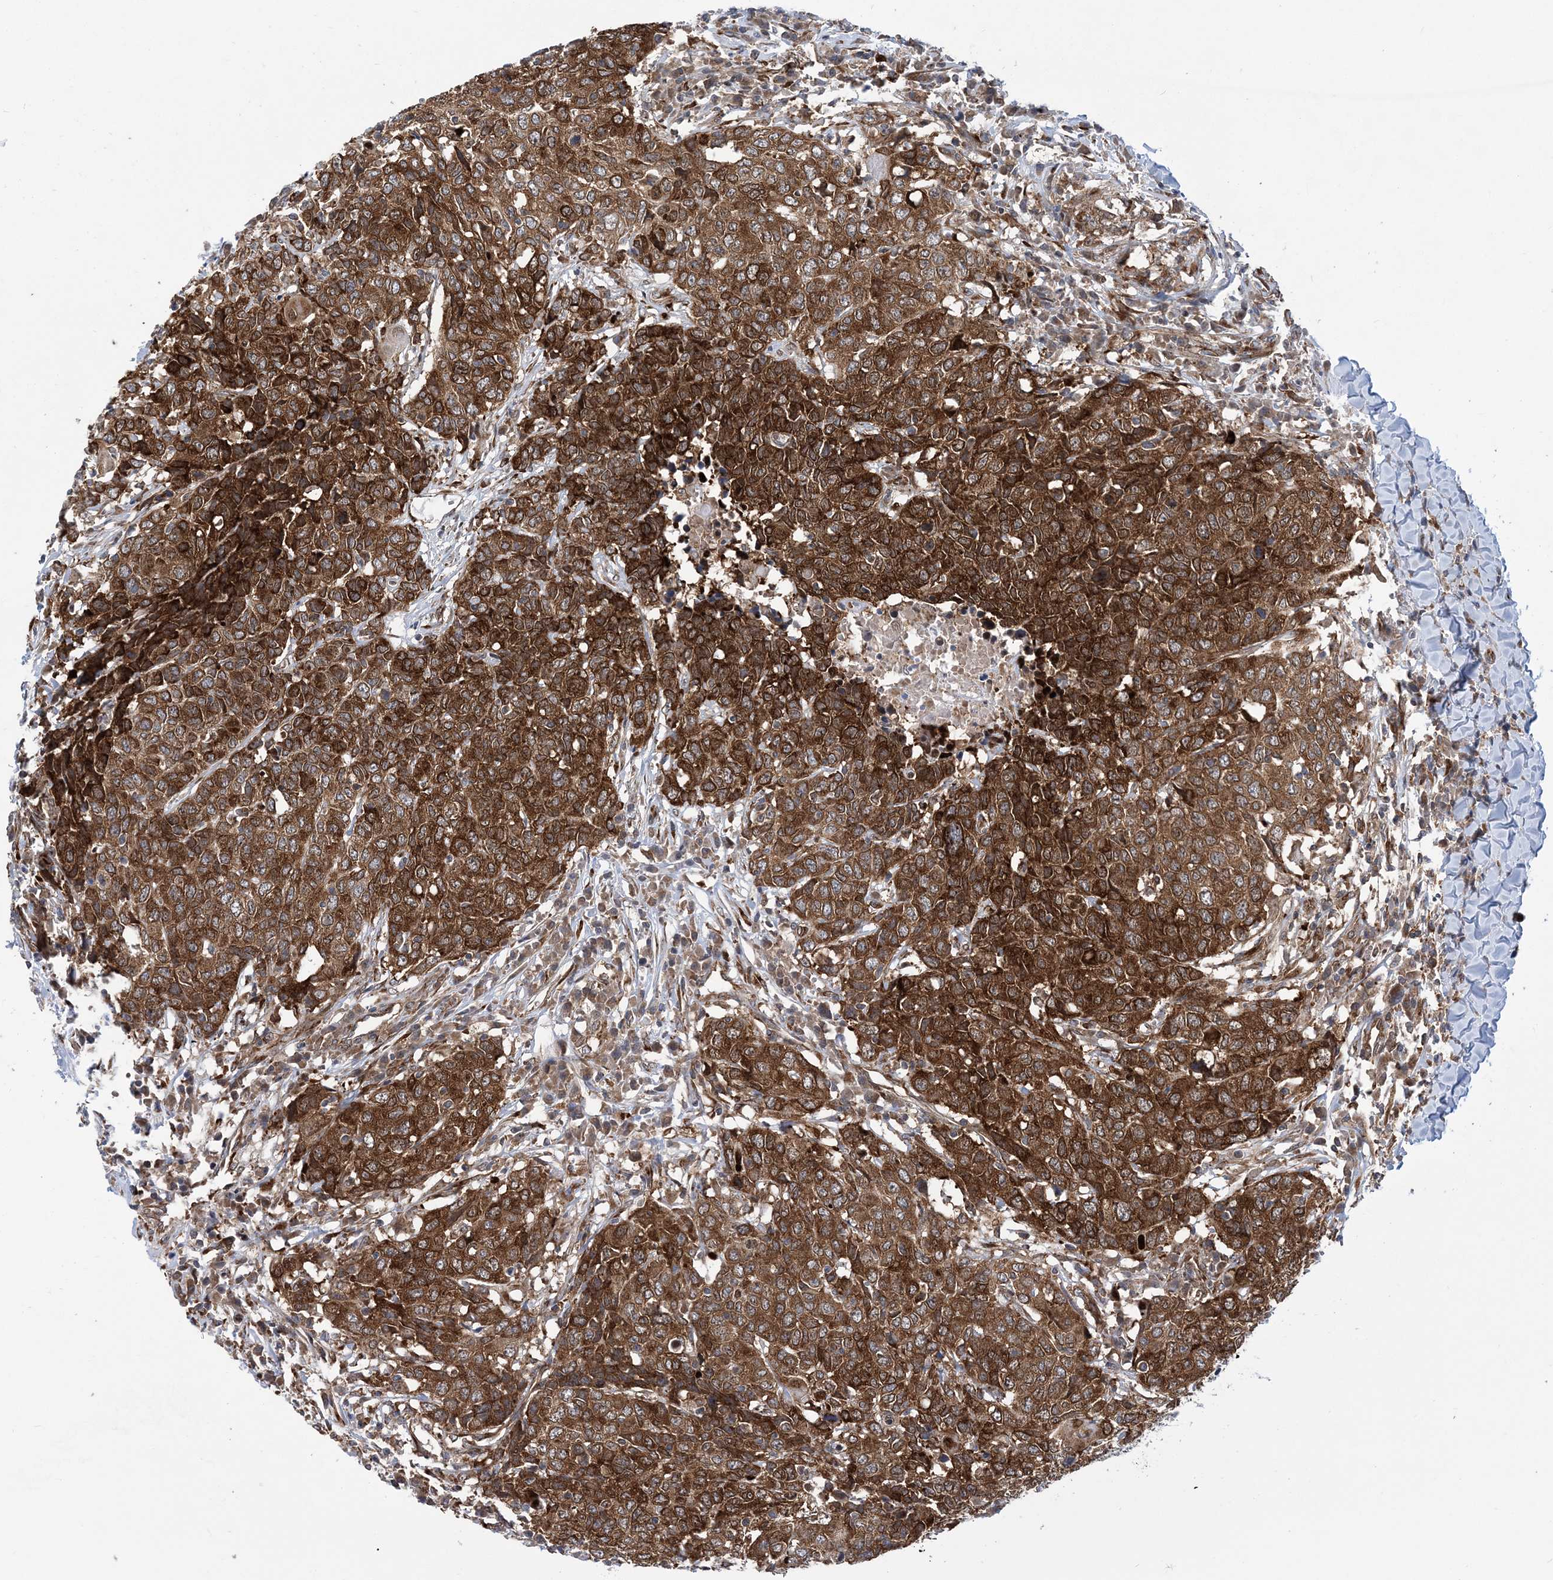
{"staining": {"intensity": "strong", "quantity": ">75%", "location": "cytoplasmic/membranous"}, "tissue": "head and neck cancer", "cell_type": "Tumor cells", "image_type": "cancer", "snomed": [{"axis": "morphology", "description": "Squamous cell carcinoma, NOS"}, {"axis": "topography", "description": "Head-Neck"}], "caption": "DAB (3,3'-diaminobenzidine) immunohistochemical staining of human head and neck cancer demonstrates strong cytoplasmic/membranous protein positivity in approximately >75% of tumor cells.", "gene": "PHF1", "patient": {"sex": "male", "age": 66}}